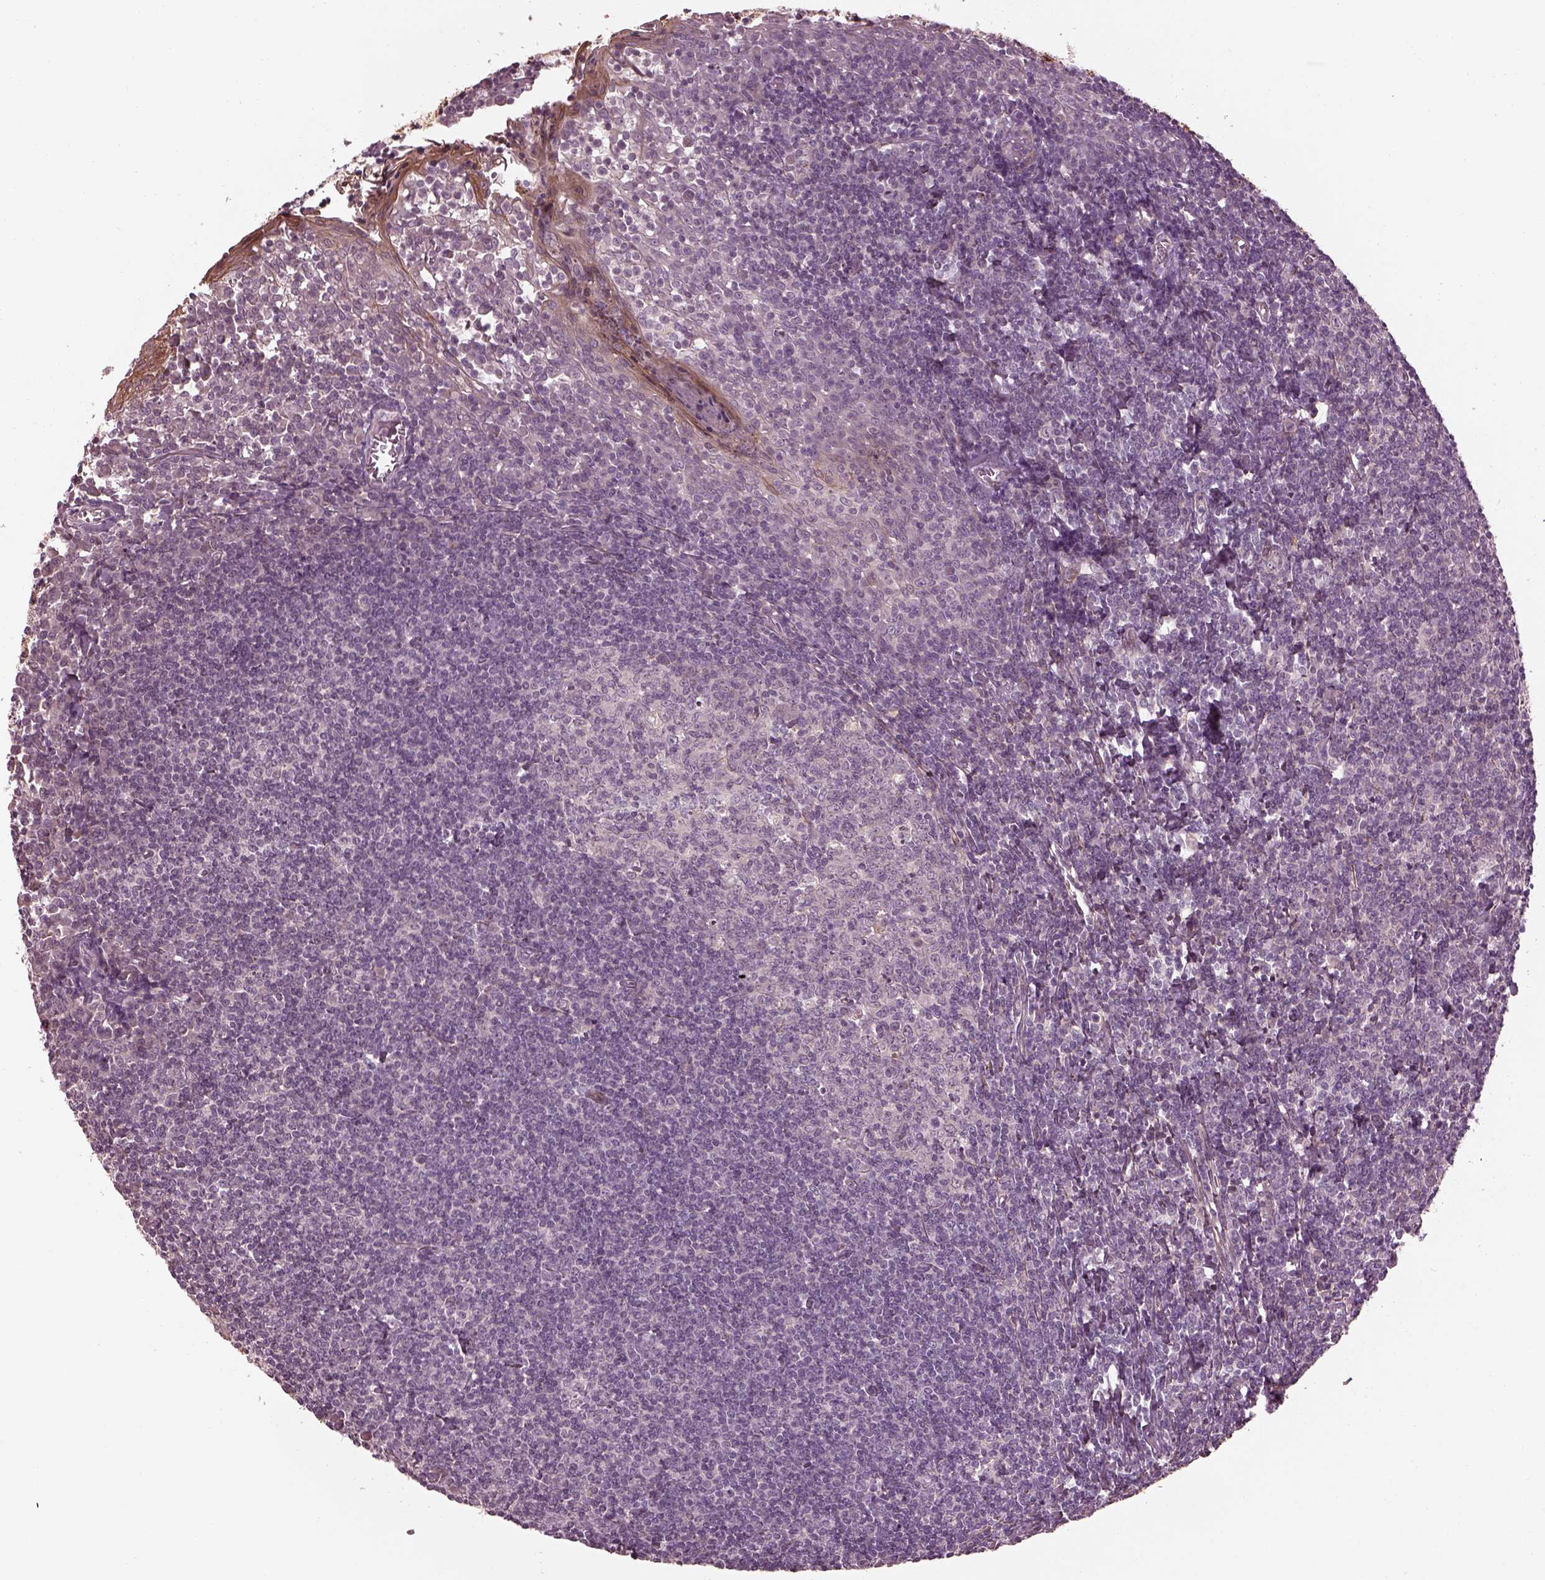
{"staining": {"intensity": "negative", "quantity": "none", "location": "none"}, "tissue": "tonsil", "cell_type": "Germinal center cells", "image_type": "normal", "snomed": [{"axis": "morphology", "description": "Normal tissue, NOS"}, {"axis": "topography", "description": "Tonsil"}], "caption": "DAB immunohistochemical staining of unremarkable tonsil shows no significant positivity in germinal center cells.", "gene": "EFEMP1", "patient": {"sex": "female", "age": 12}}